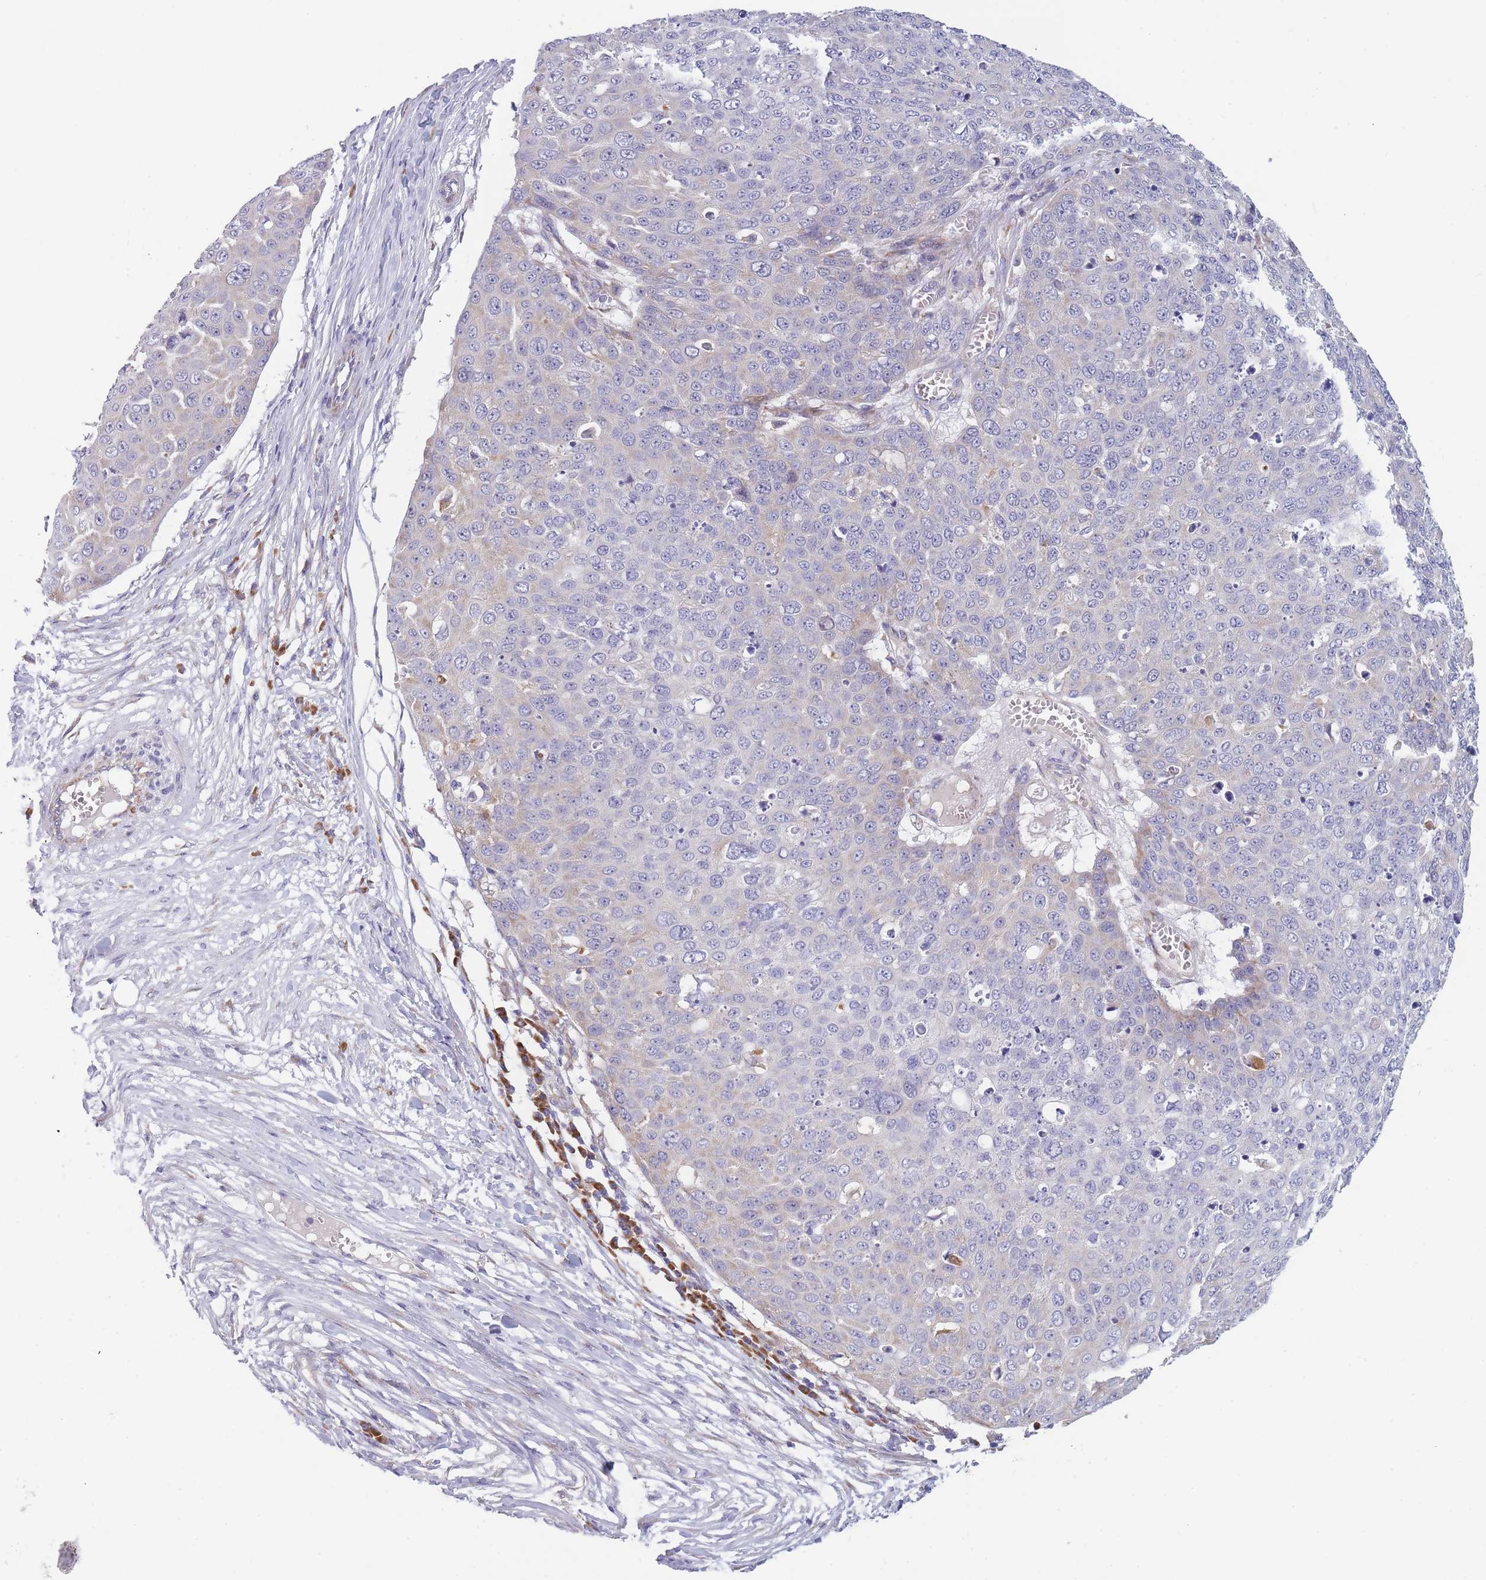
{"staining": {"intensity": "weak", "quantity": "<25%", "location": "cytoplasmic/membranous"}, "tissue": "skin cancer", "cell_type": "Tumor cells", "image_type": "cancer", "snomed": [{"axis": "morphology", "description": "Squamous cell carcinoma, NOS"}, {"axis": "topography", "description": "Skin"}], "caption": "This is an immunohistochemistry photomicrograph of human skin squamous cell carcinoma. There is no positivity in tumor cells.", "gene": "NDUFAF6", "patient": {"sex": "male", "age": 71}}